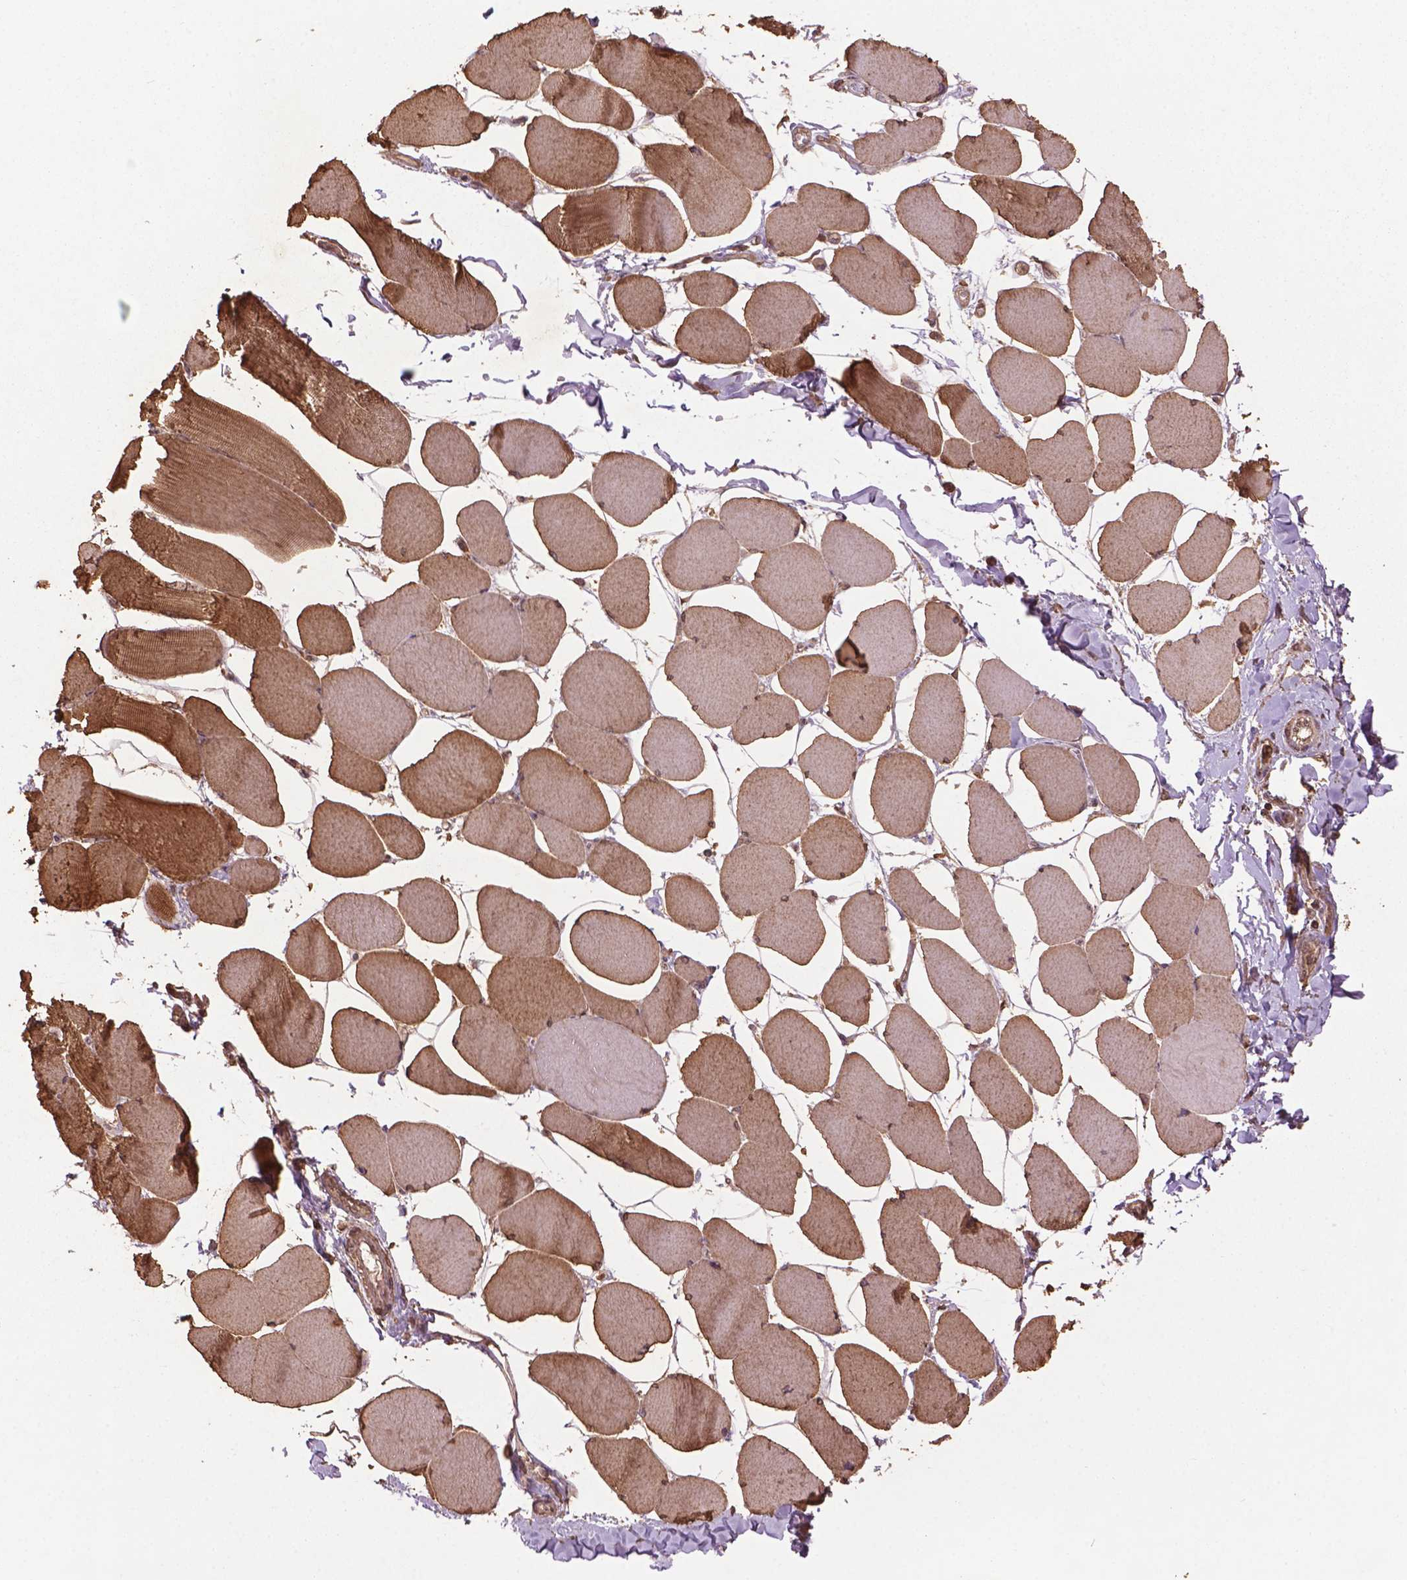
{"staining": {"intensity": "moderate", "quantity": "25%-75%", "location": "cytoplasmic/membranous"}, "tissue": "skeletal muscle", "cell_type": "Myocytes", "image_type": "normal", "snomed": [{"axis": "morphology", "description": "Normal tissue, NOS"}, {"axis": "topography", "description": "Skeletal muscle"}], "caption": "Benign skeletal muscle reveals moderate cytoplasmic/membranous staining in approximately 25%-75% of myocytes, visualized by immunohistochemistry.", "gene": "BABAM1", "patient": {"sex": "female", "age": 75}}